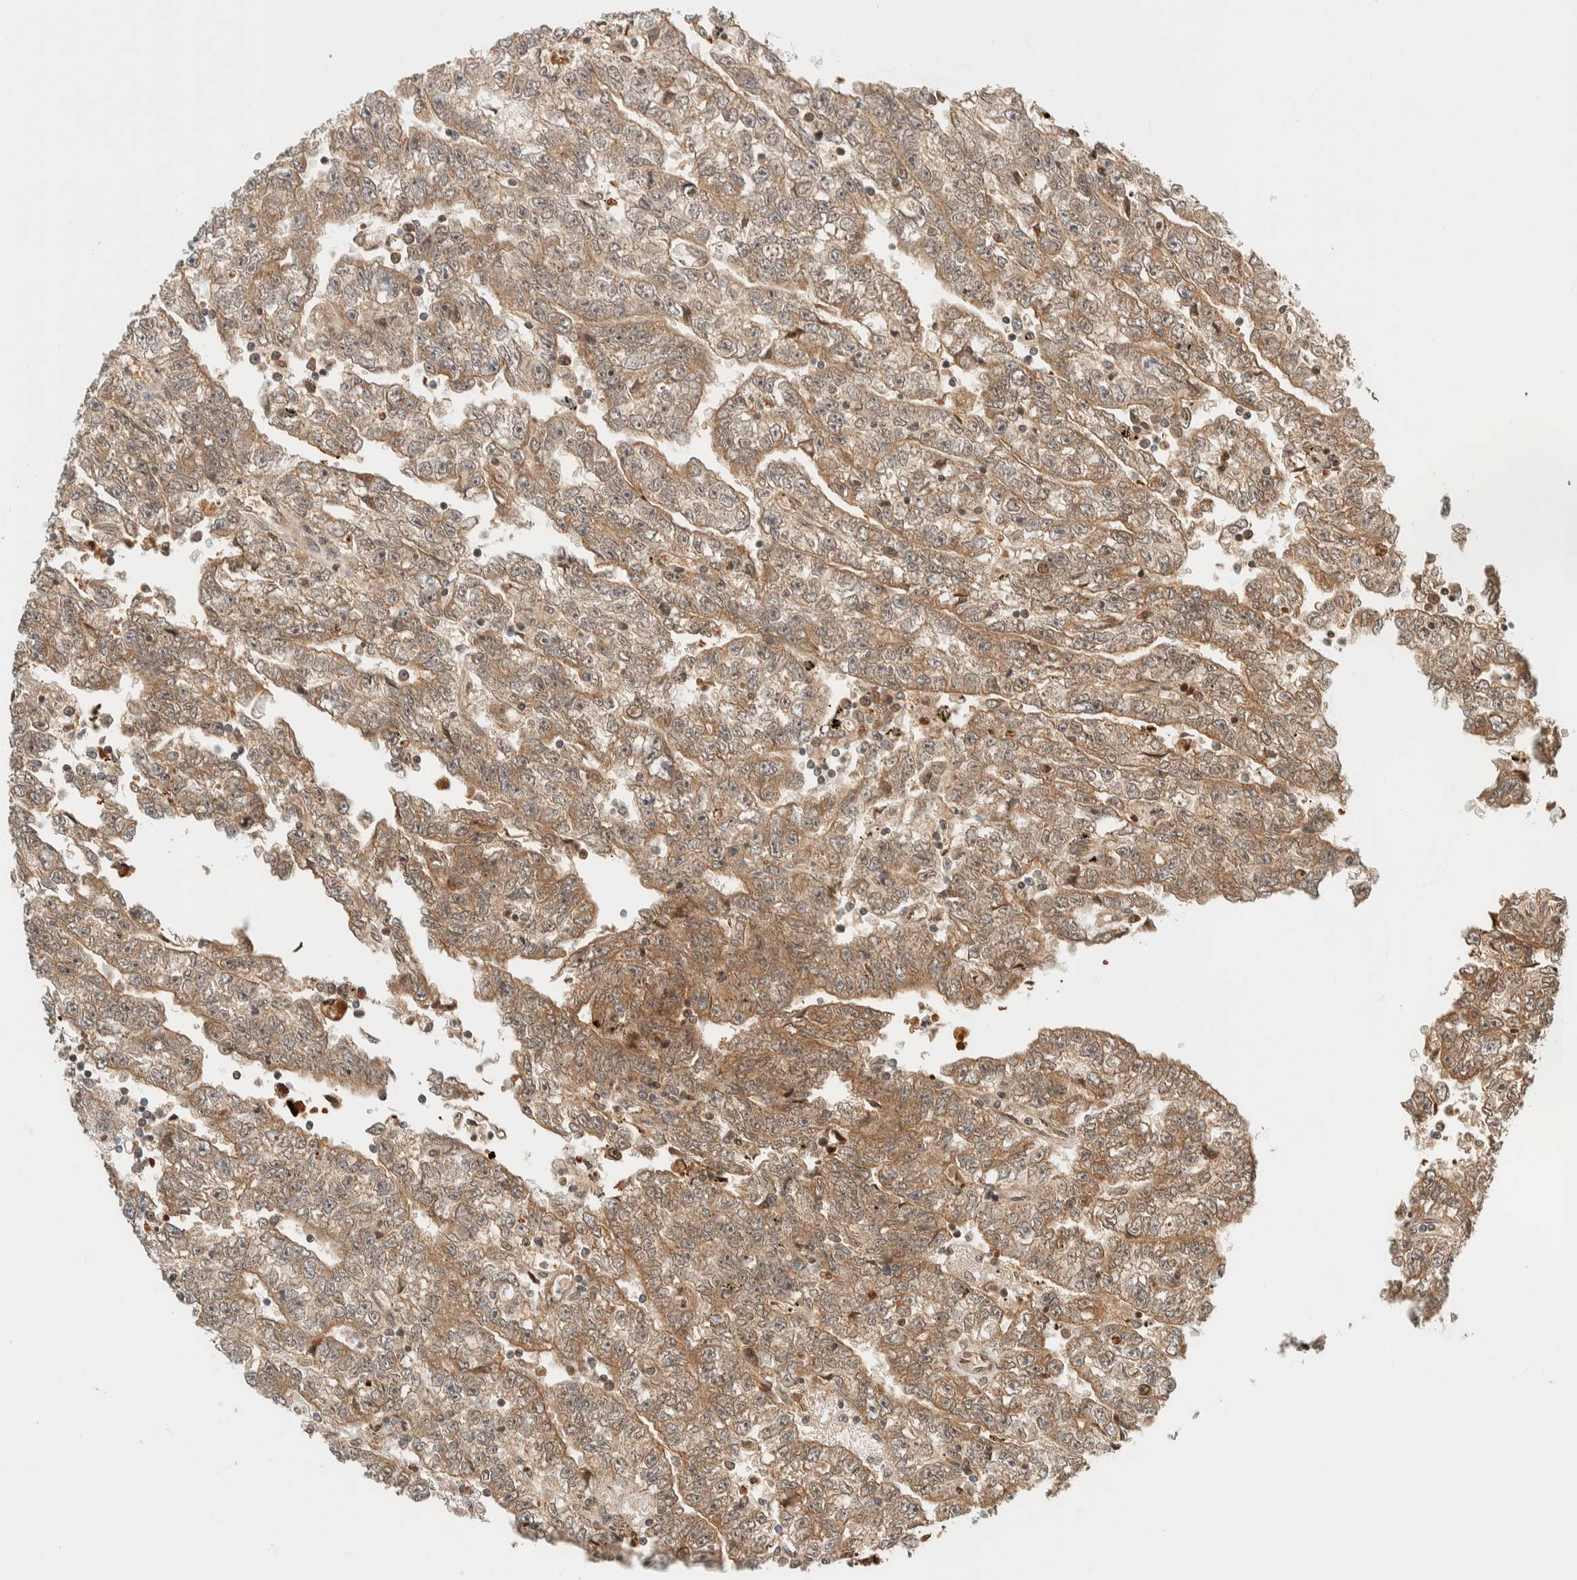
{"staining": {"intensity": "moderate", "quantity": ">75%", "location": "cytoplasmic/membranous"}, "tissue": "testis cancer", "cell_type": "Tumor cells", "image_type": "cancer", "snomed": [{"axis": "morphology", "description": "Carcinoma, Embryonal, NOS"}, {"axis": "topography", "description": "Testis"}], "caption": "Brown immunohistochemical staining in testis cancer reveals moderate cytoplasmic/membranous positivity in about >75% of tumor cells. (DAB (3,3'-diaminobenzidine) IHC, brown staining for protein, blue staining for nuclei).", "gene": "TSTD2", "patient": {"sex": "male", "age": 25}}